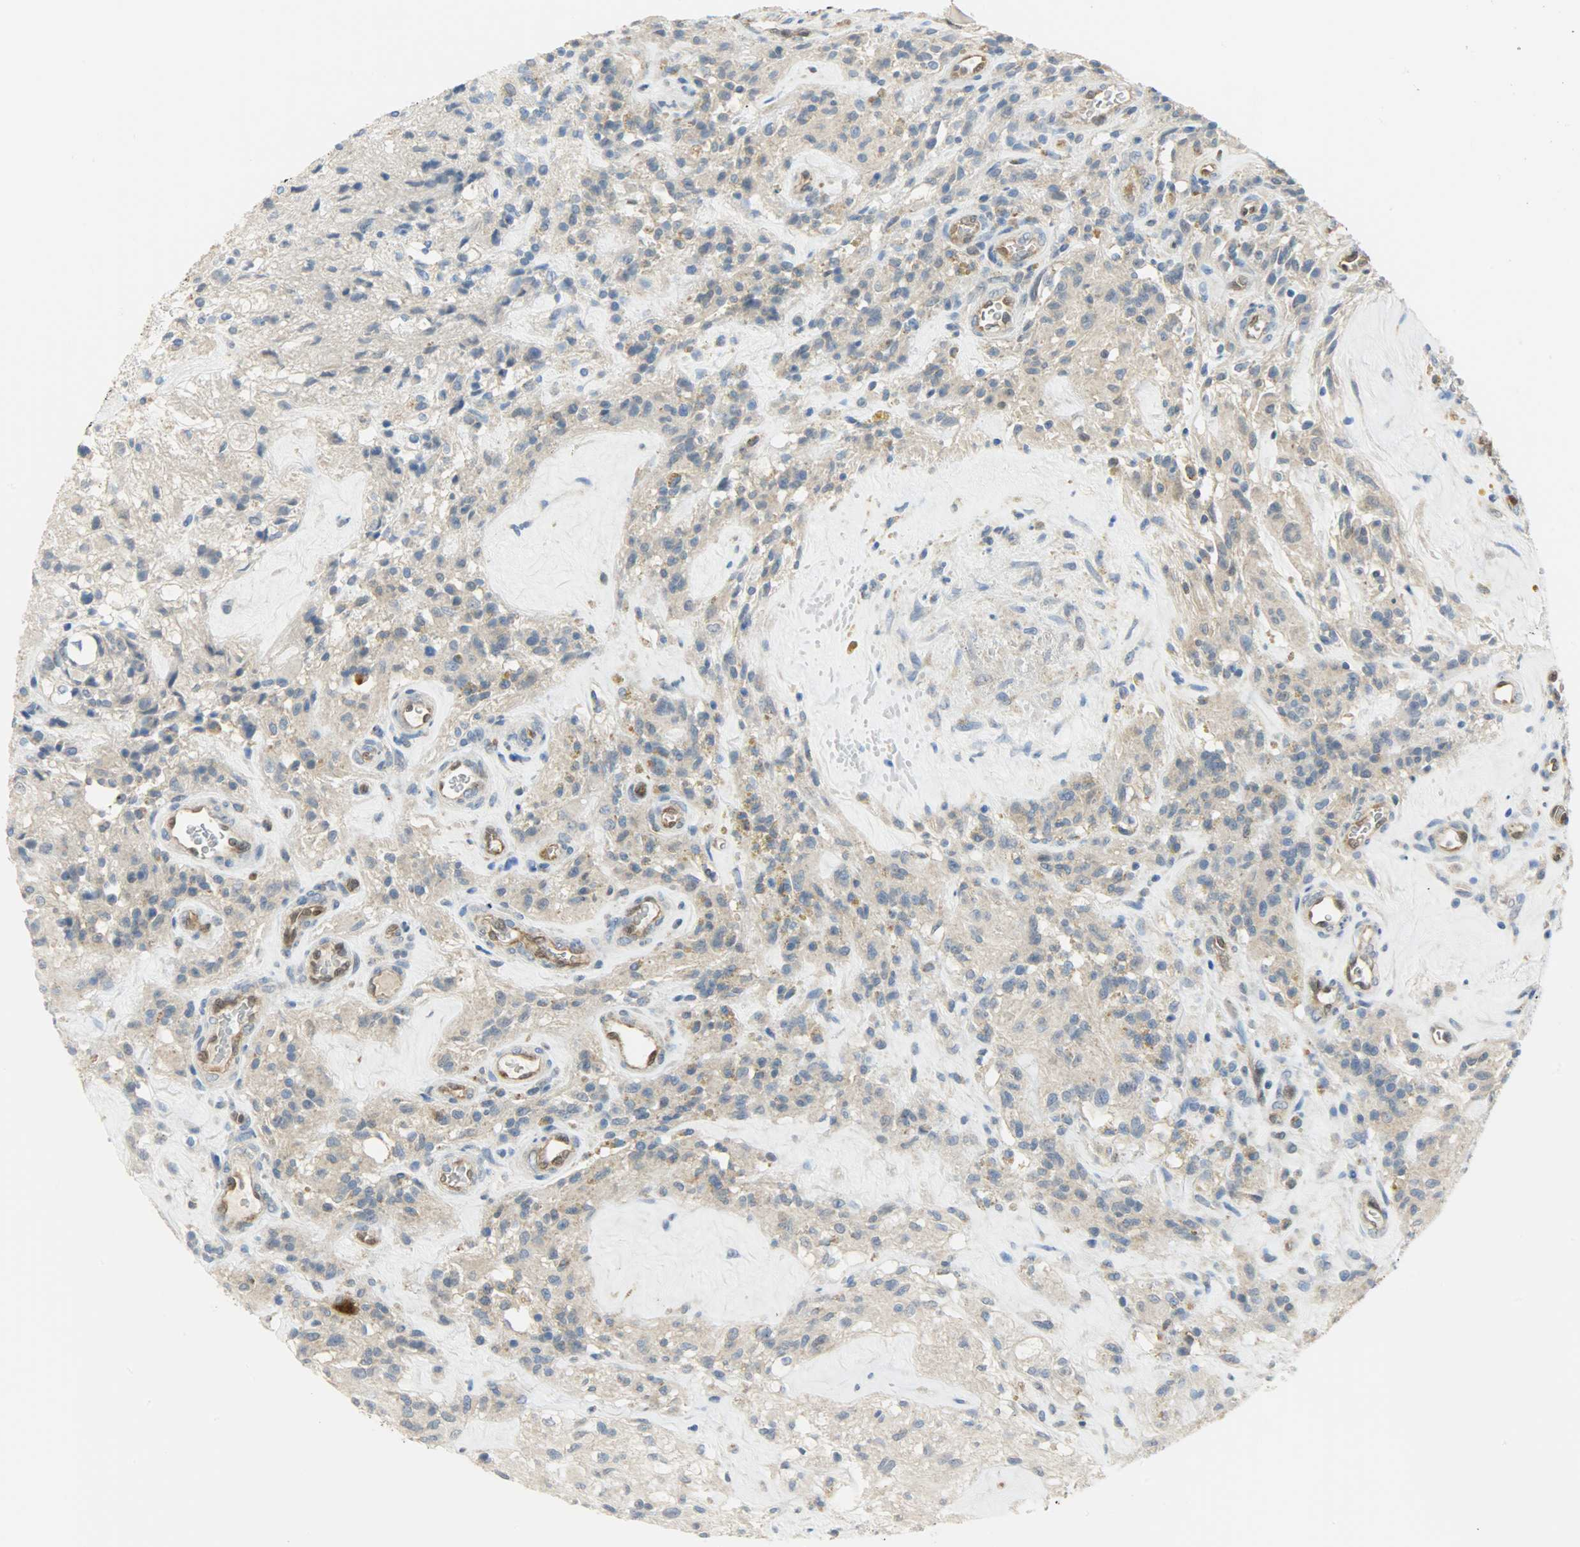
{"staining": {"intensity": "negative", "quantity": "none", "location": "none"}, "tissue": "glioma", "cell_type": "Tumor cells", "image_type": "cancer", "snomed": [{"axis": "morphology", "description": "Normal tissue, NOS"}, {"axis": "morphology", "description": "Glioma, malignant, High grade"}, {"axis": "topography", "description": "Cerebral cortex"}], "caption": "Immunohistochemistry (IHC) of malignant glioma (high-grade) shows no expression in tumor cells. (DAB IHC, high magnification).", "gene": "FKBP1A", "patient": {"sex": "male", "age": 56}}